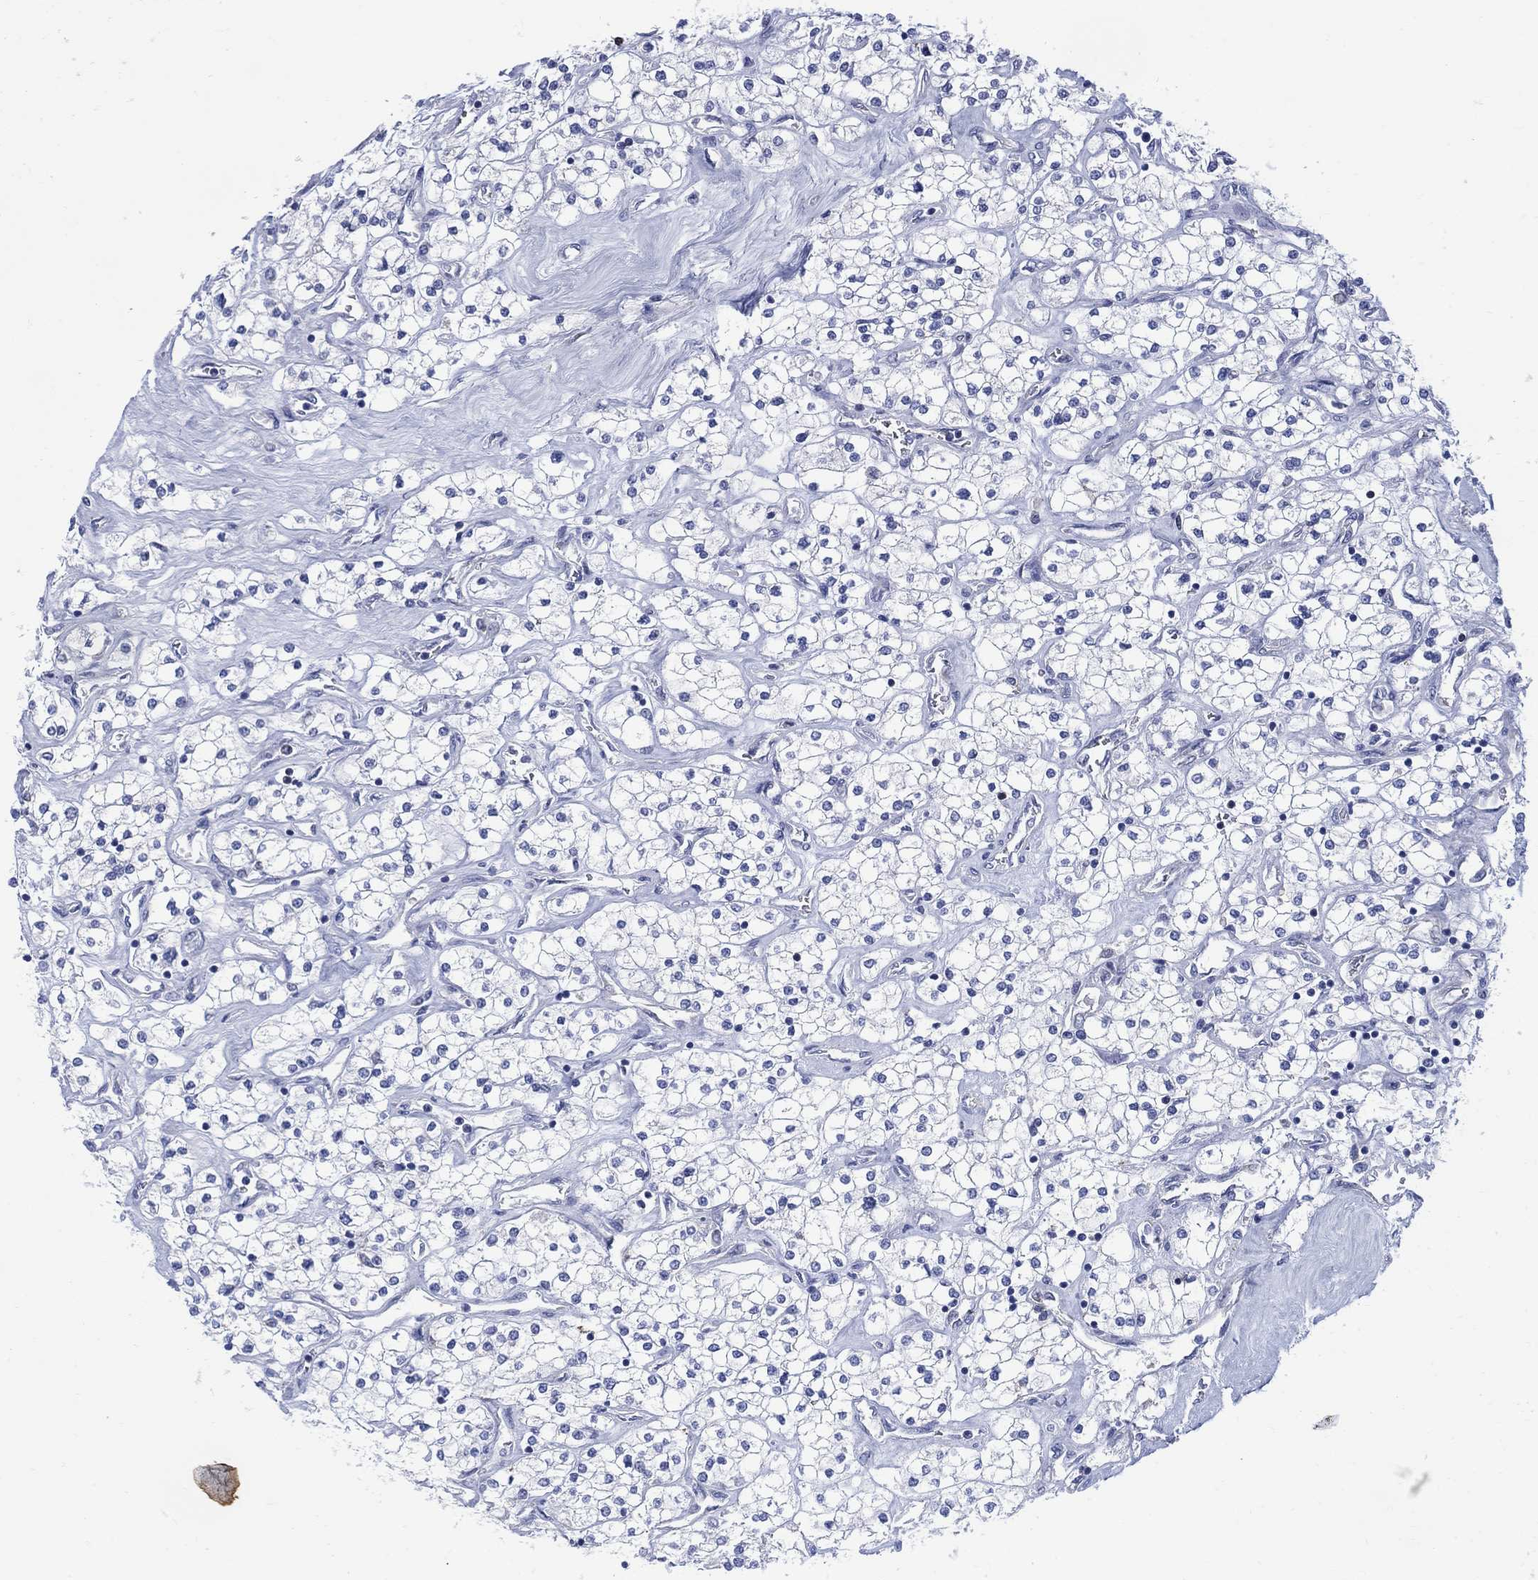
{"staining": {"intensity": "negative", "quantity": "none", "location": "none"}, "tissue": "renal cancer", "cell_type": "Tumor cells", "image_type": "cancer", "snomed": [{"axis": "morphology", "description": "Adenocarcinoma, NOS"}, {"axis": "topography", "description": "Kidney"}], "caption": "This is a histopathology image of IHC staining of renal cancer (adenocarcinoma), which shows no expression in tumor cells.", "gene": "DDI1", "patient": {"sex": "male", "age": 80}}